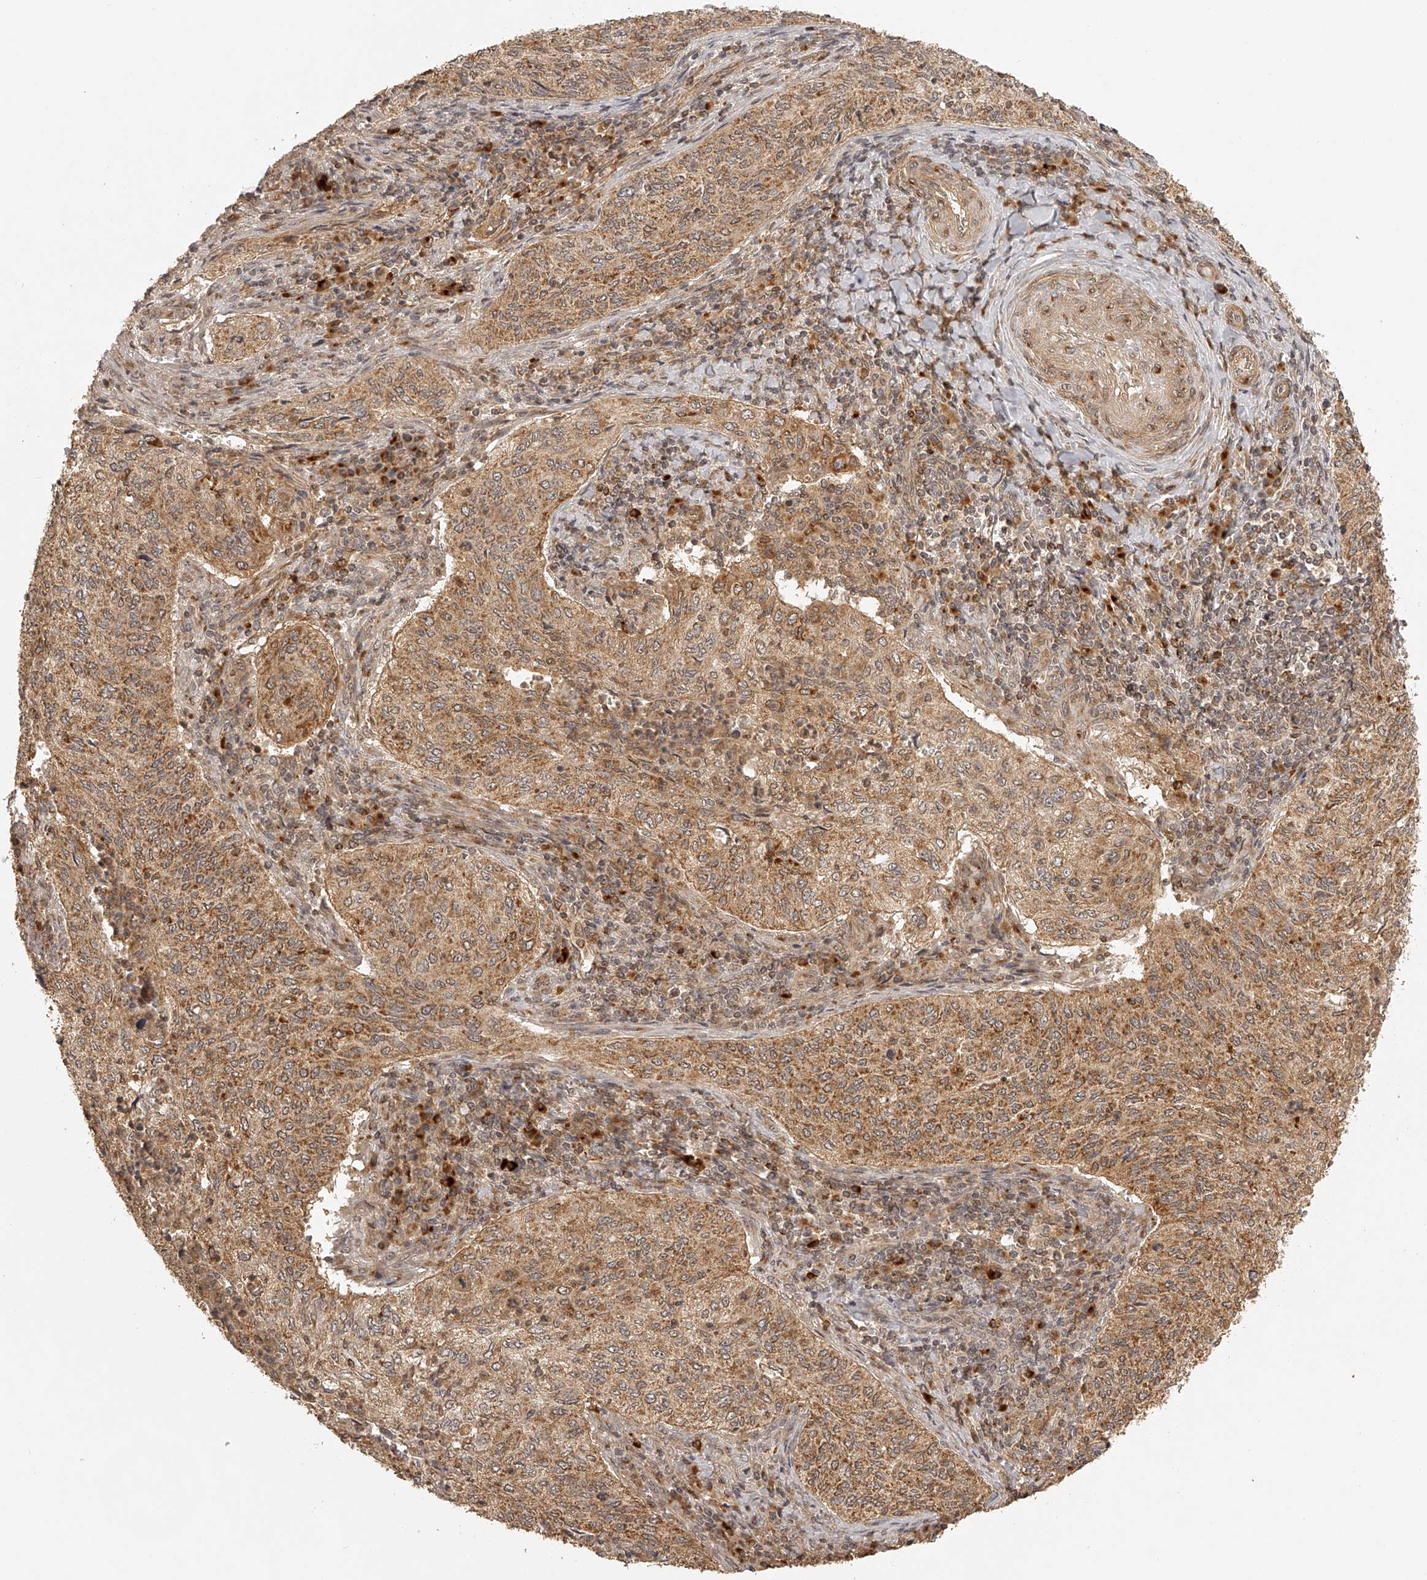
{"staining": {"intensity": "moderate", "quantity": ">75%", "location": "cytoplasmic/membranous"}, "tissue": "cervical cancer", "cell_type": "Tumor cells", "image_type": "cancer", "snomed": [{"axis": "morphology", "description": "Squamous cell carcinoma, NOS"}, {"axis": "topography", "description": "Cervix"}], "caption": "About >75% of tumor cells in squamous cell carcinoma (cervical) demonstrate moderate cytoplasmic/membranous protein positivity as visualized by brown immunohistochemical staining.", "gene": "BCL2L11", "patient": {"sex": "female", "age": 30}}